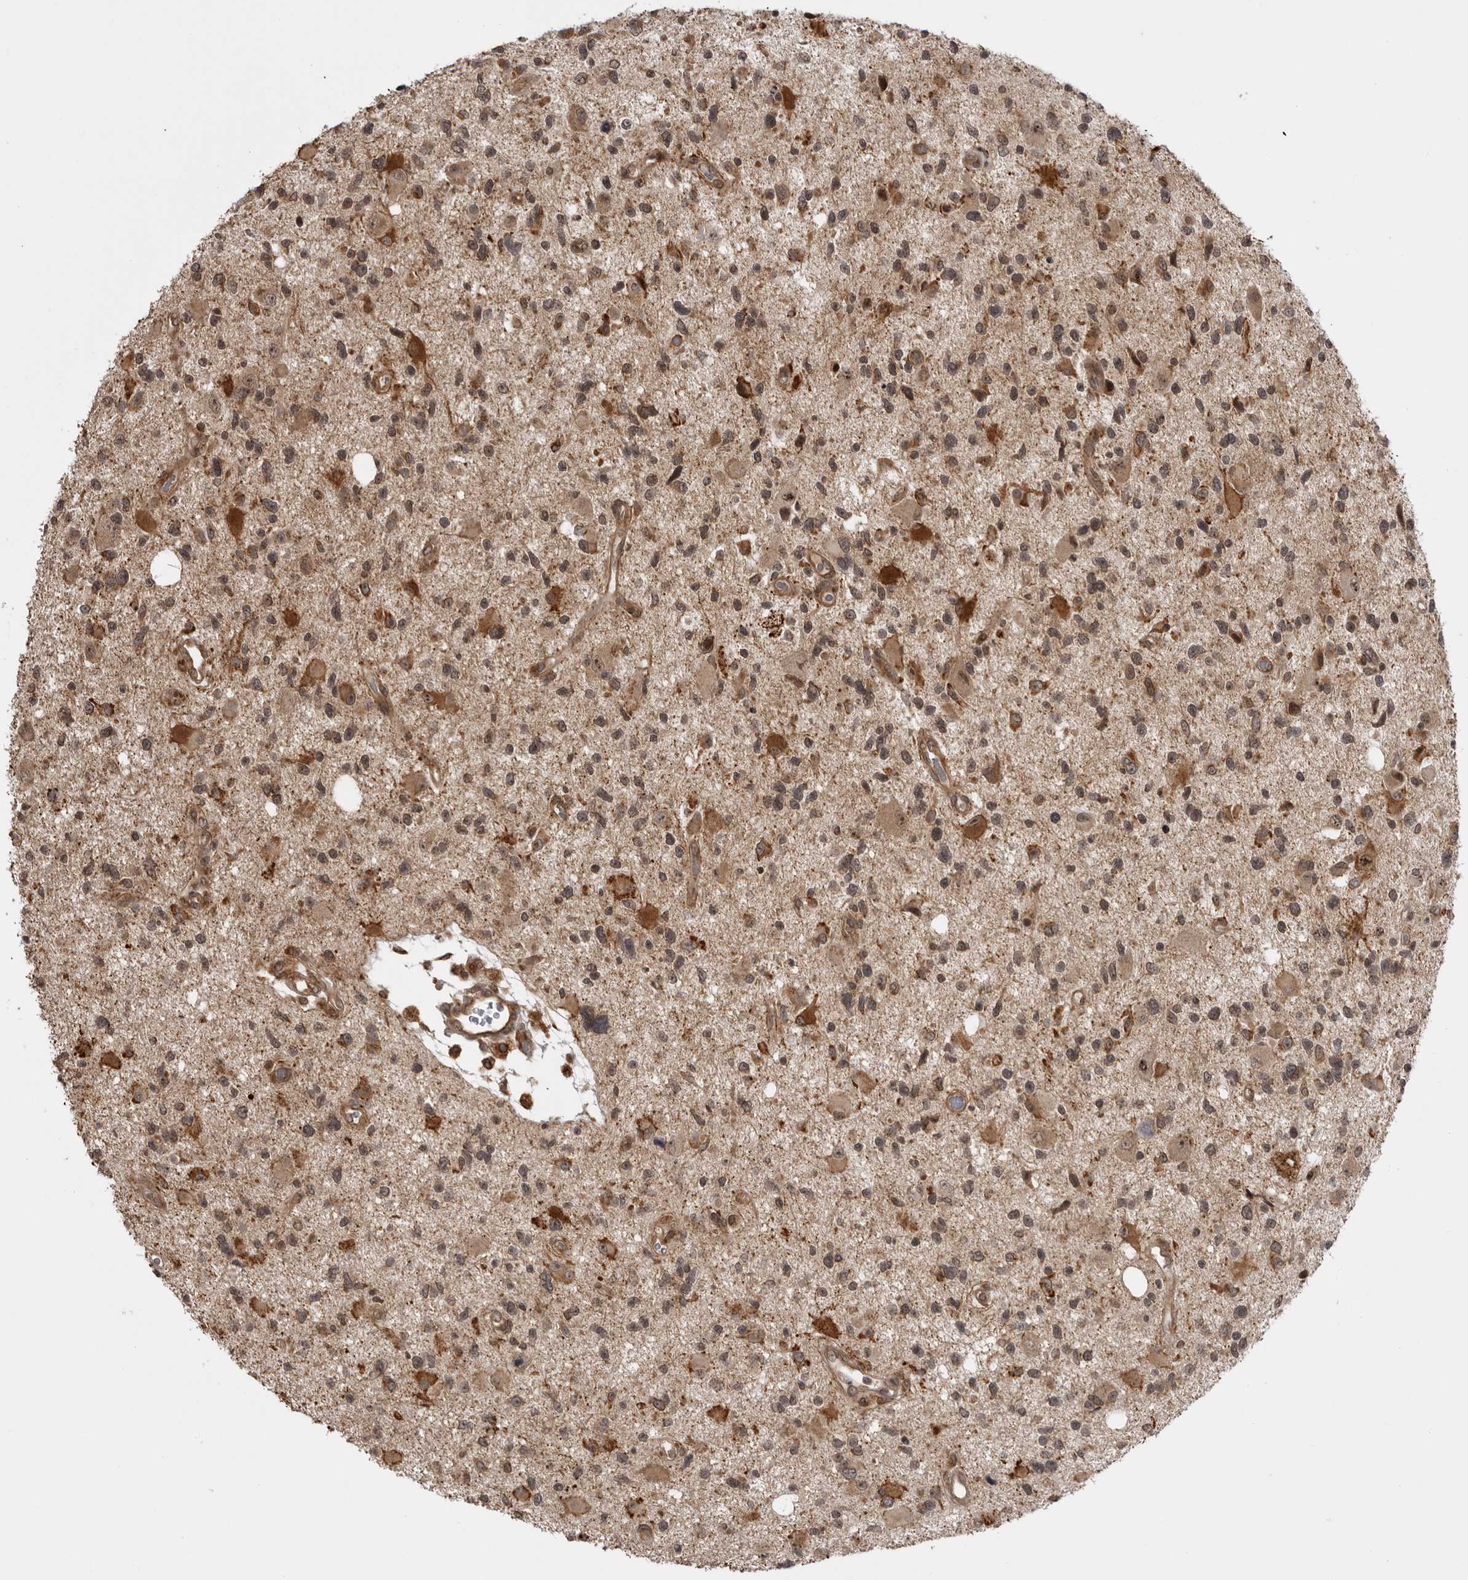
{"staining": {"intensity": "moderate", "quantity": "25%-75%", "location": "cytoplasmic/membranous"}, "tissue": "glioma", "cell_type": "Tumor cells", "image_type": "cancer", "snomed": [{"axis": "morphology", "description": "Glioma, malignant, High grade"}, {"axis": "topography", "description": "Brain"}], "caption": "IHC (DAB) staining of human glioma reveals moderate cytoplasmic/membranous protein positivity in about 25%-75% of tumor cells.", "gene": "DNAH14", "patient": {"sex": "male", "age": 33}}